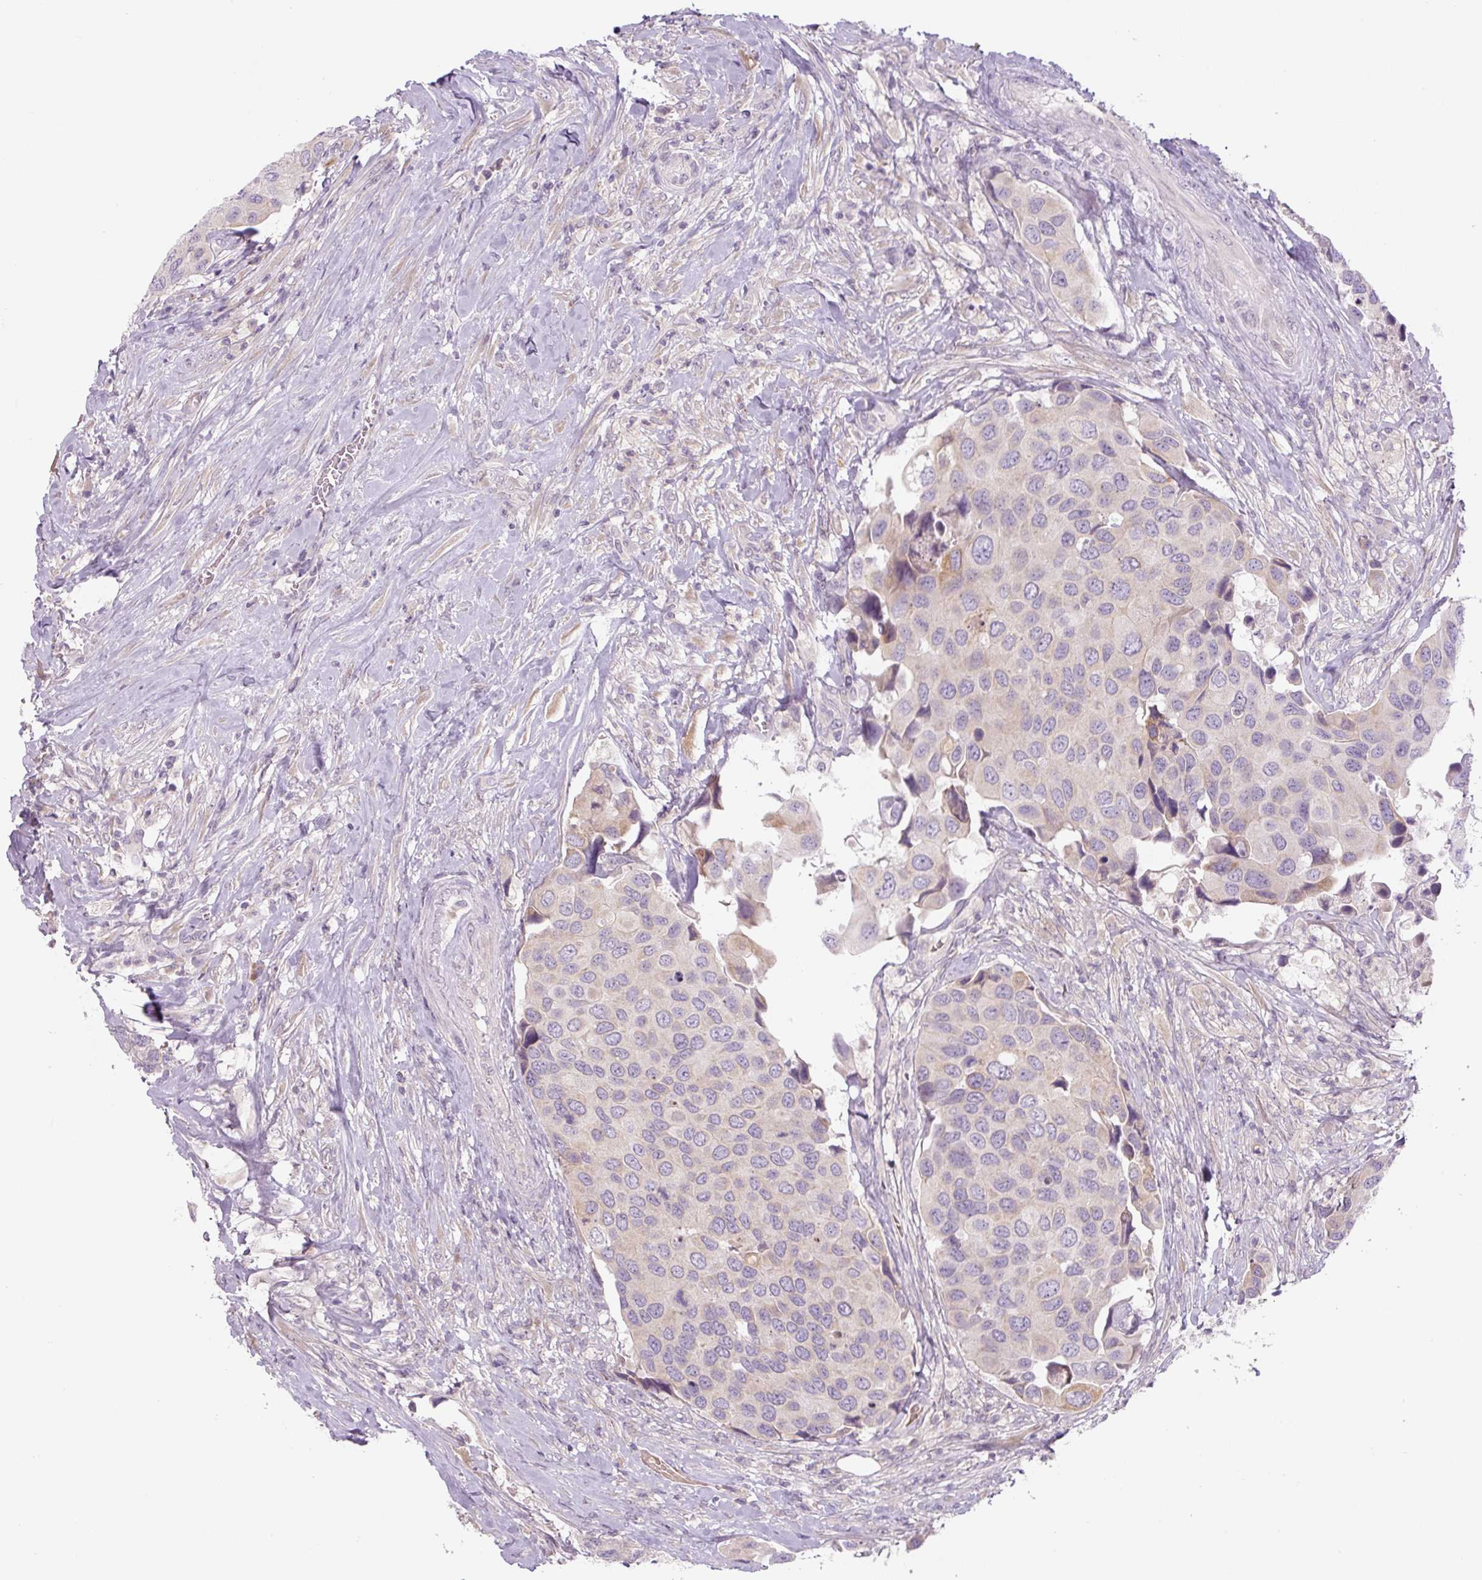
{"staining": {"intensity": "negative", "quantity": "none", "location": "none"}, "tissue": "urothelial cancer", "cell_type": "Tumor cells", "image_type": "cancer", "snomed": [{"axis": "morphology", "description": "Urothelial carcinoma, High grade"}, {"axis": "topography", "description": "Urinary bladder"}], "caption": "The micrograph shows no significant positivity in tumor cells of high-grade urothelial carcinoma.", "gene": "YIF1B", "patient": {"sex": "male", "age": 74}}